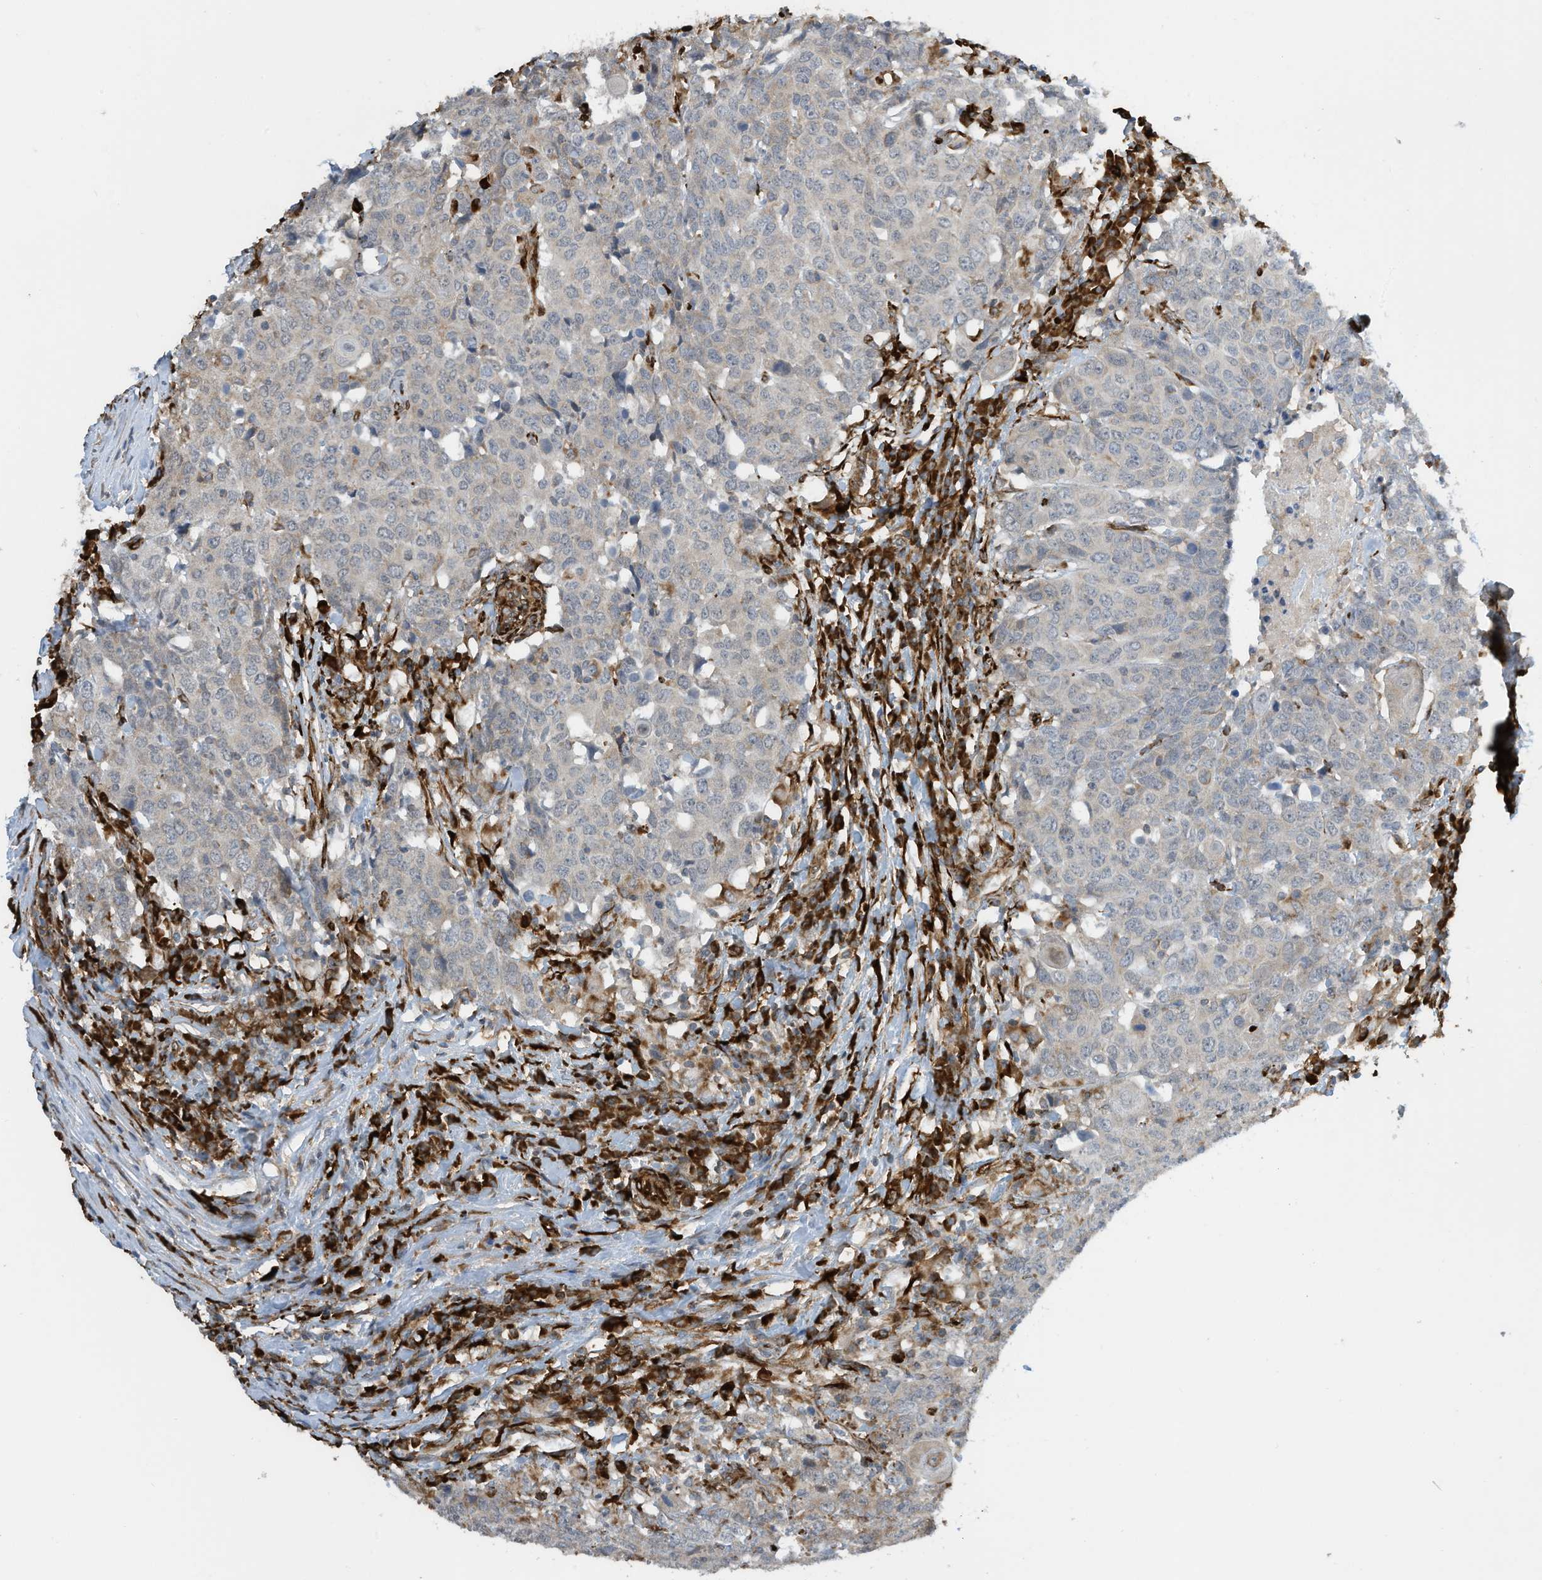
{"staining": {"intensity": "negative", "quantity": "none", "location": "none"}, "tissue": "head and neck cancer", "cell_type": "Tumor cells", "image_type": "cancer", "snomed": [{"axis": "morphology", "description": "Squamous cell carcinoma, NOS"}, {"axis": "topography", "description": "Head-Neck"}], "caption": "This is an immunohistochemistry (IHC) micrograph of squamous cell carcinoma (head and neck). There is no expression in tumor cells.", "gene": "ZBTB45", "patient": {"sex": "male", "age": 66}}